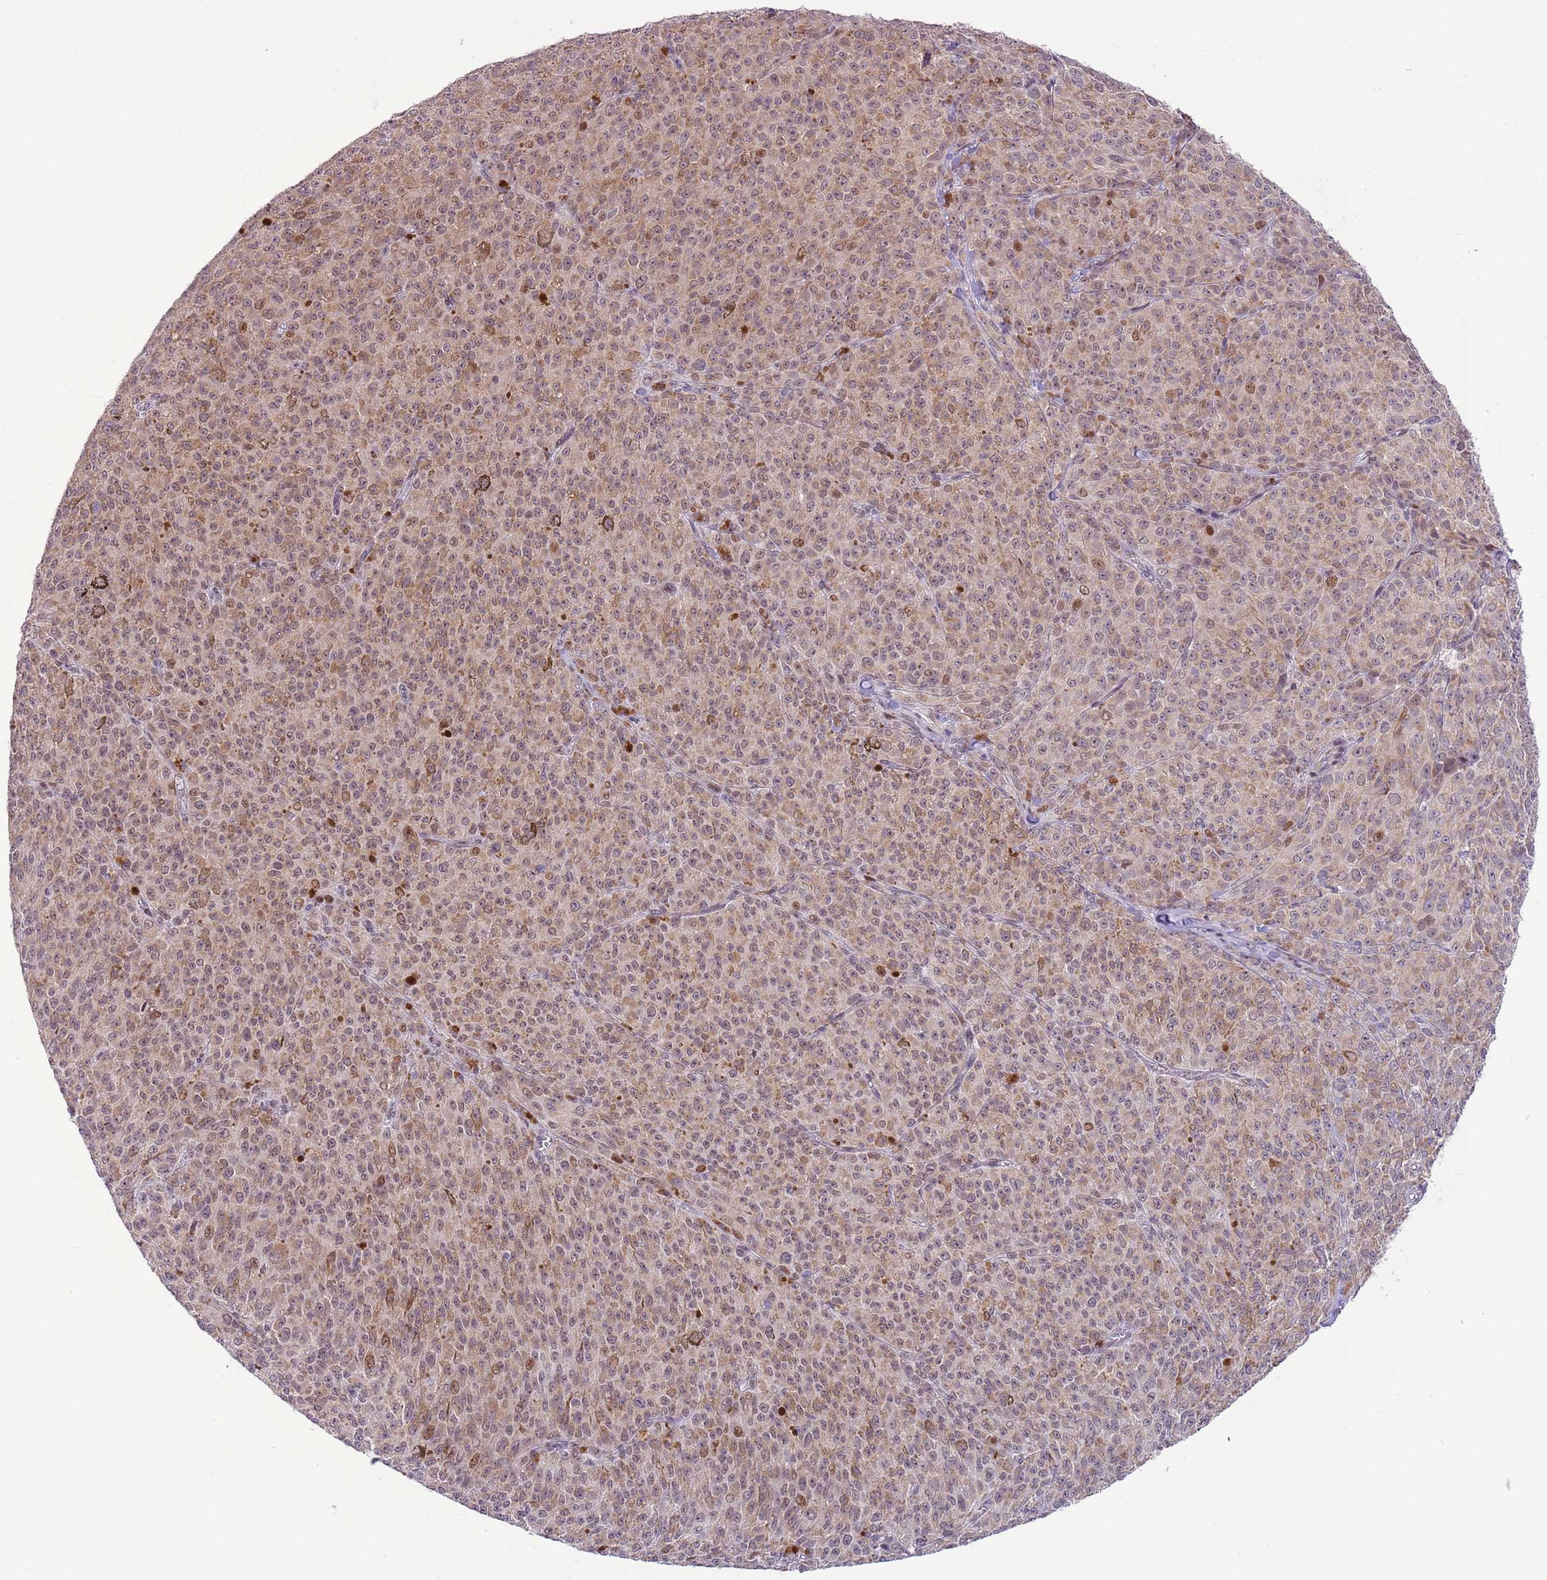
{"staining": {"intensity": "moderate", "quantity": ">75%", "location": "cytoplasmic/membranous"}, "tissue": "melanoma", "cell_type": "Tumor cells", "image_type": "cancer", "snomed": [{"axis": "morphology", "description": "Malignant melanoma, NOS"}, {"axis": "topography", "description": "Skin"}], "caption": "DAB immunohistochemical staining of human melanoma reveals moderate cytoplasmic/membranous protein staining in approximately >75% of tumor cells. (Brightfield microscopy of DAB IHC at high magnification).", "gene": "MLLT11", "patient": {"sex": "female", "age": 52}}